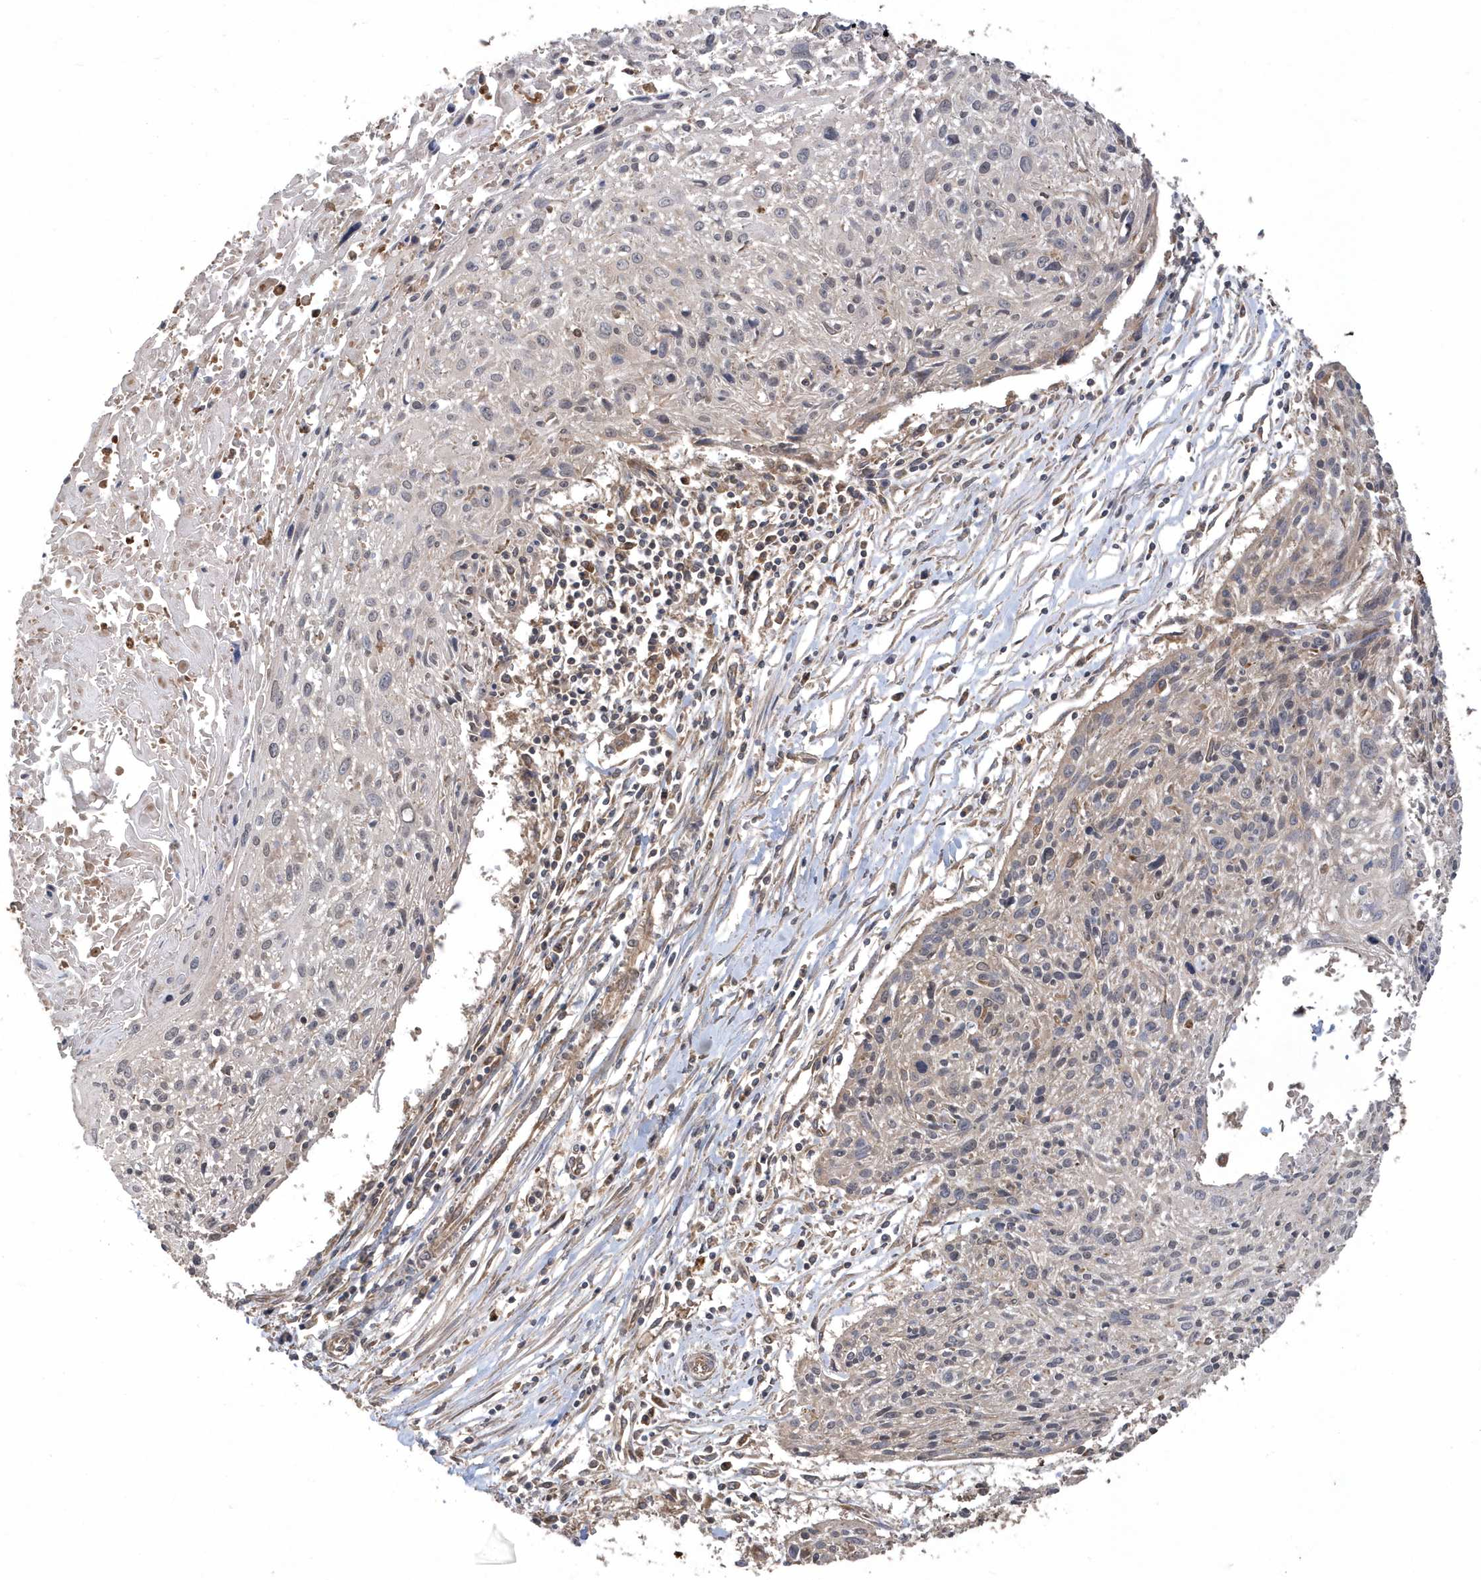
{"staining": {"intensity": "negative", "quantity": "none", "location": "none"}, "tissue": "cervical cancer", "cell_type": "Tumor cells", "image_type": "cancer", "snomed": [{"axis": "morphology", "description": "Squamous cell carcinoma, NOS"}, {"axis": "topography", "description": "Cervix"}], "caption": "Photomicrograph shows no protein positivity in tumor cells of squamous cell carcinoma (cervical) tissue.", "gene": "WASHC5", "patient": {"sex": "female", "age": 51}}